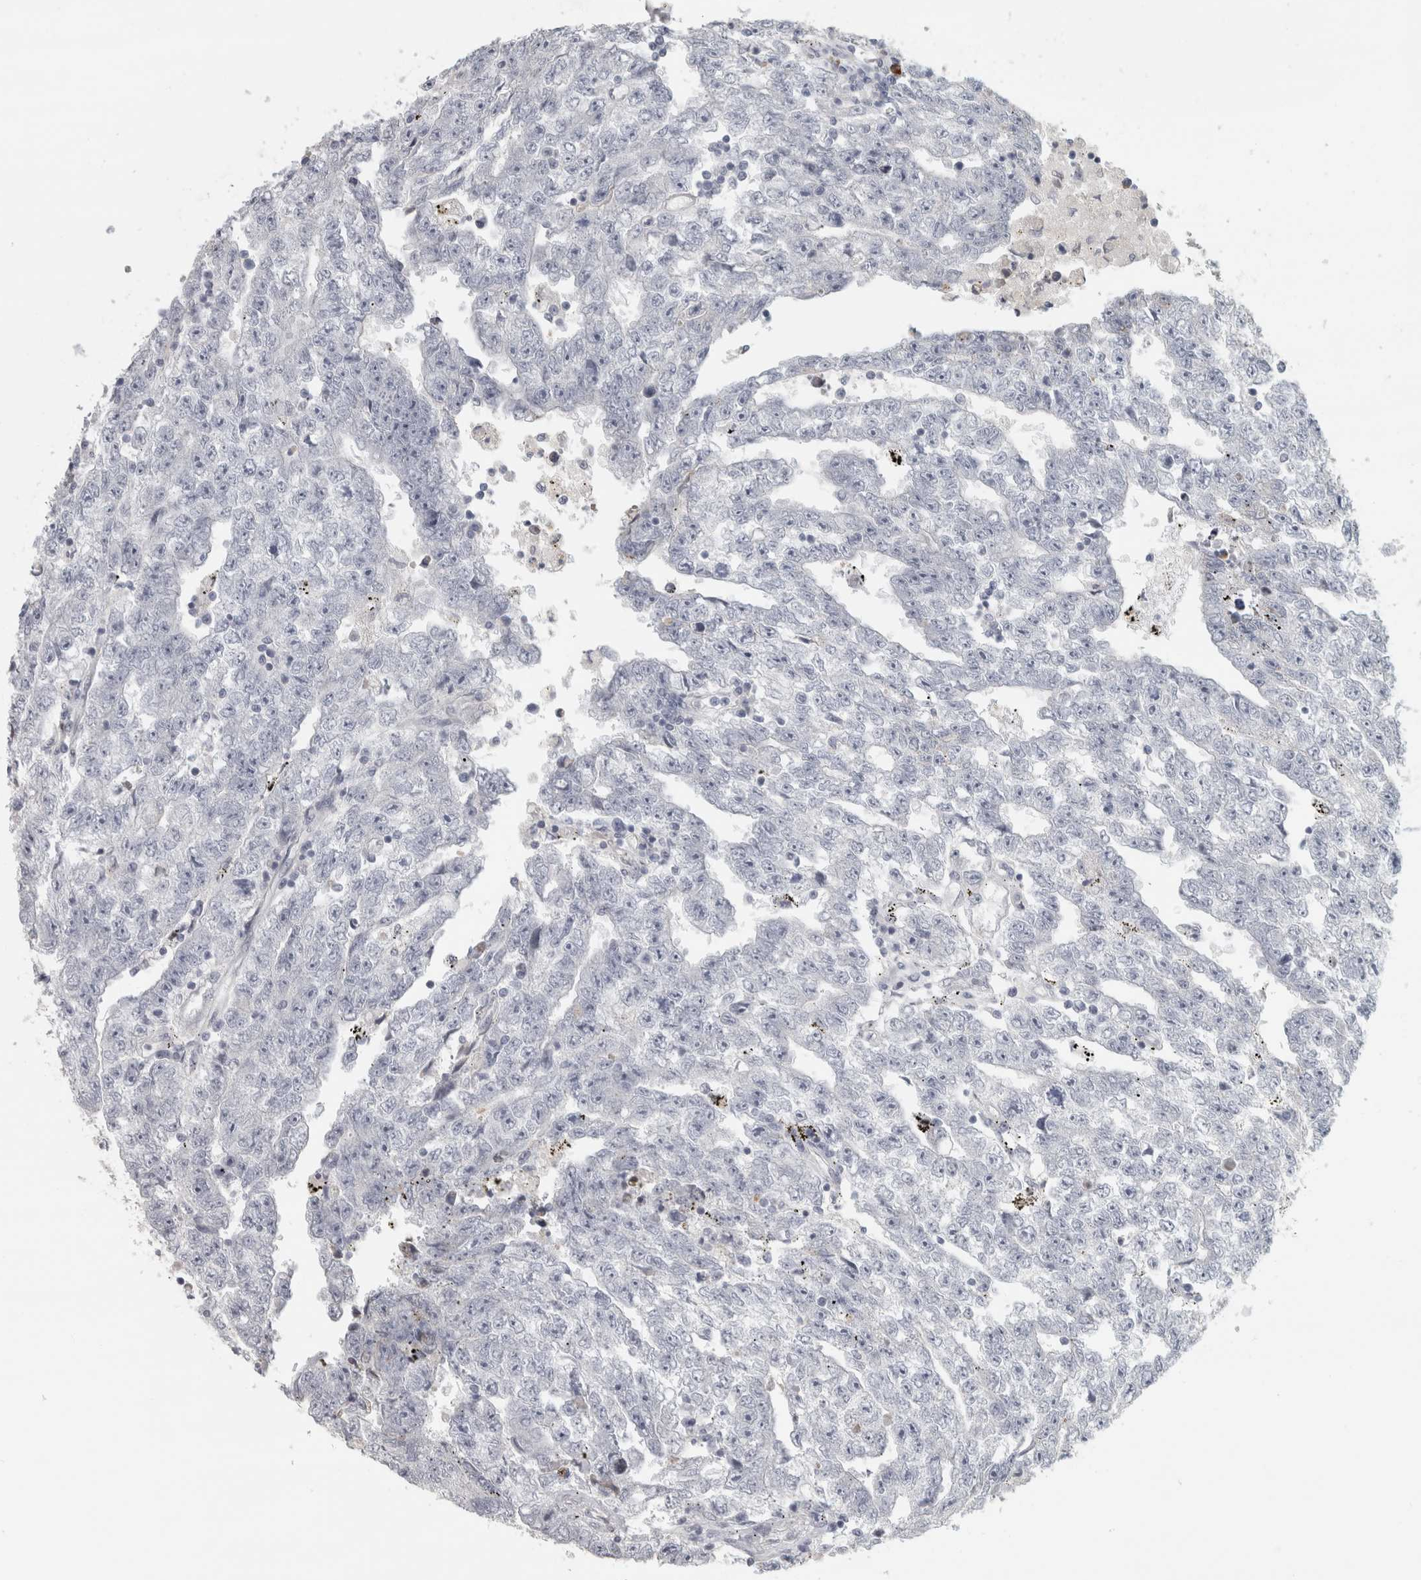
{"staining": {"intensity": "negative", "quantity": "none", "location": "none"}, "tissue": "testis cancer", "cell_type": "Tumor cells", "image_type": "cancer", "snomed": [{"axis": "morphology", "description": "Carcinoma, Embryonal, NOS"}, {"axis": "topography", "description": "Testis"}], "caption": "Immunohistochemistry photomicrograph of testis cancer (embryonal carcinoma) stained for a protein (brown), which shows no expression in tumor cells.", "gene": "PTPRN2", "patient": {"sex": "male", "age": 25}}